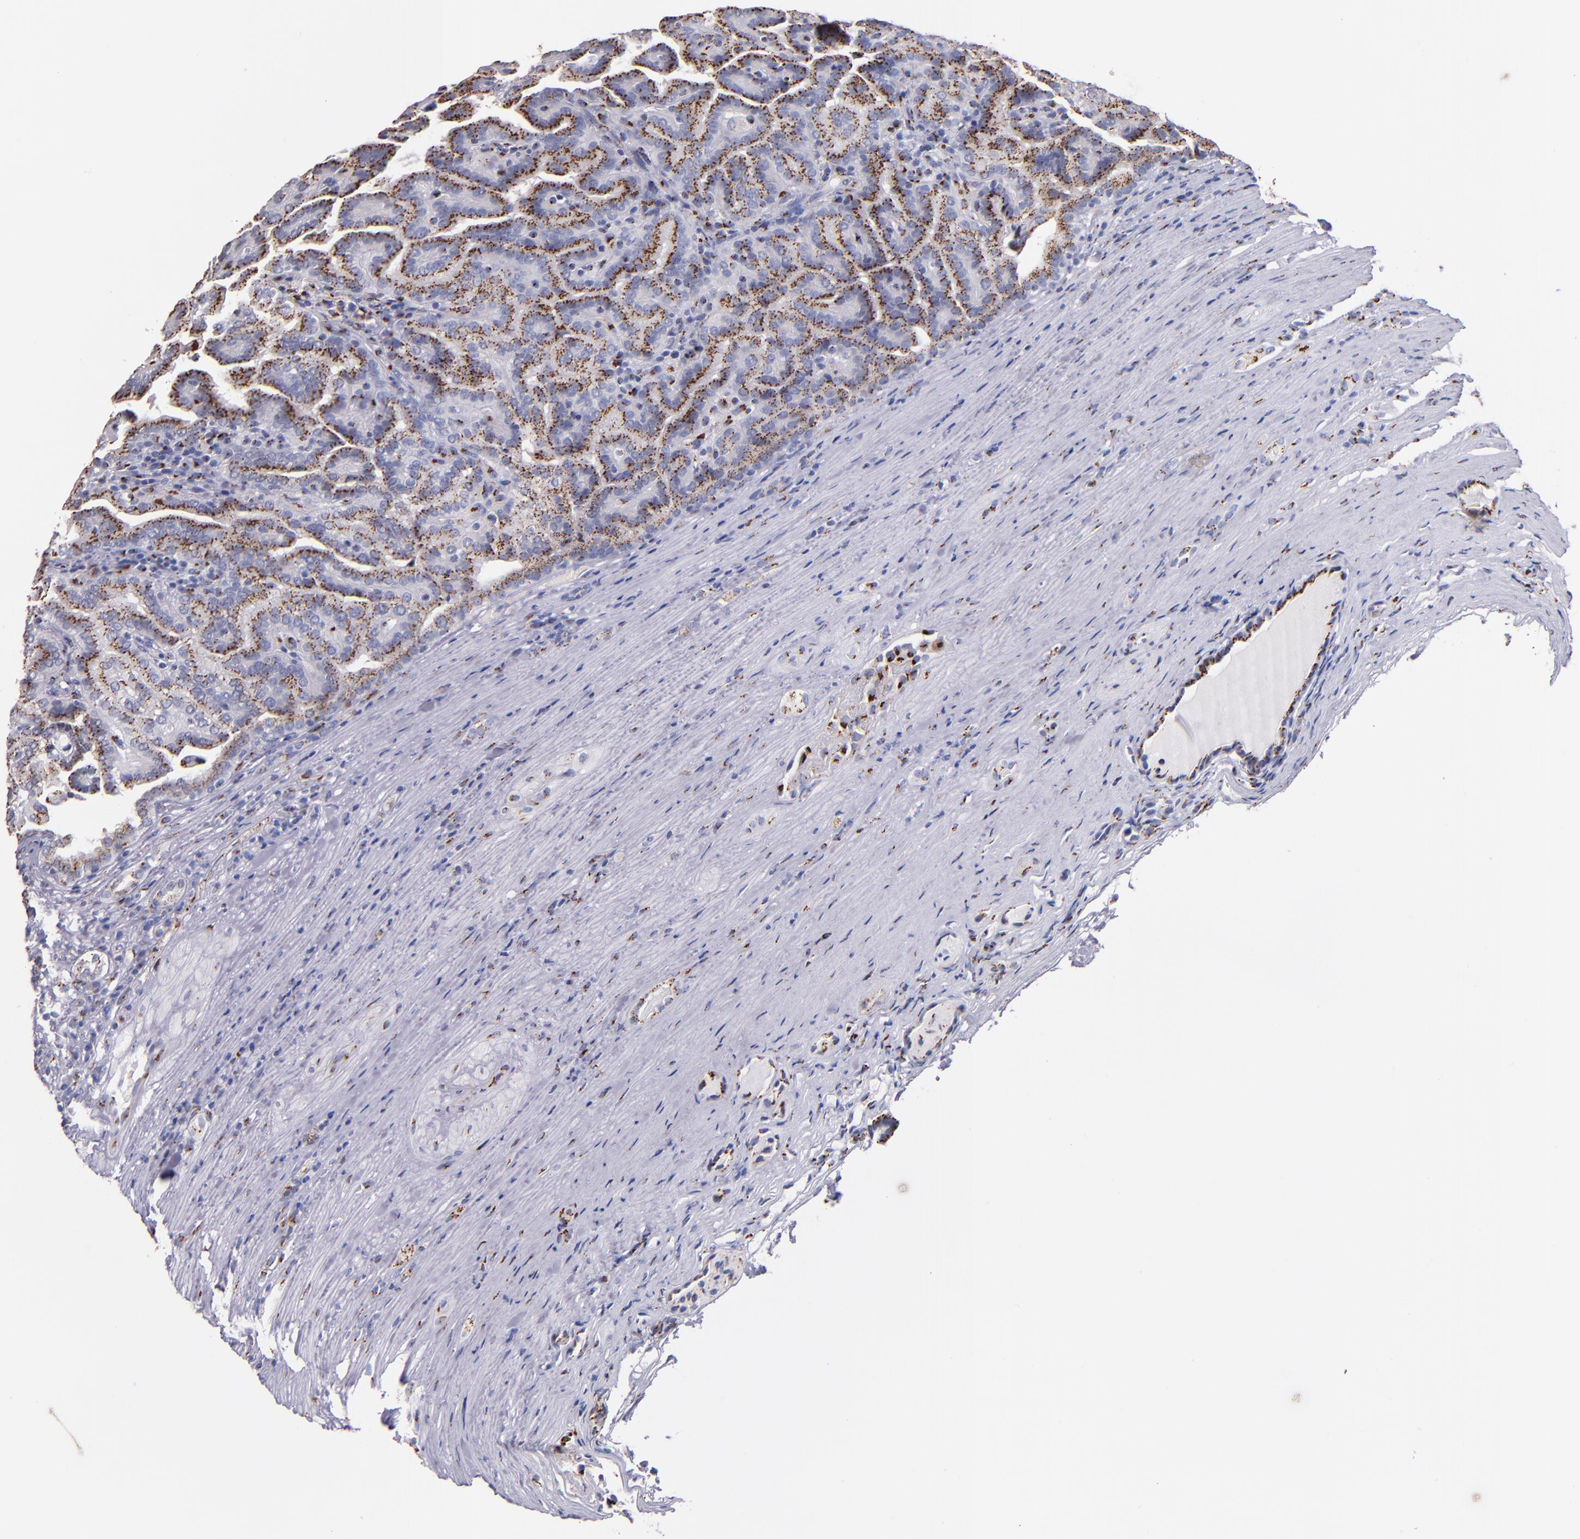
{"staining": {"intensity": "strong", "quantity": ">75%", "location": "cytoplasmic/membranous"}, "tissue": "renal cancer", "cell_type": "Tumor cells", "image_type": "cancer", "snomed": [{"axis": "morphology", "description": "Adenocarcinoma, NOS"}, {"axis": "topography", "description": "Kidney"}], "caption": "This is an image of immunohistochemistry staining of renal adenocarcinoma, which shows strong staining in the cytoplasmic/membranous of tumor cells.", "gene": "GOLIM4", "patient": {"sex": "male", "age": 61}}